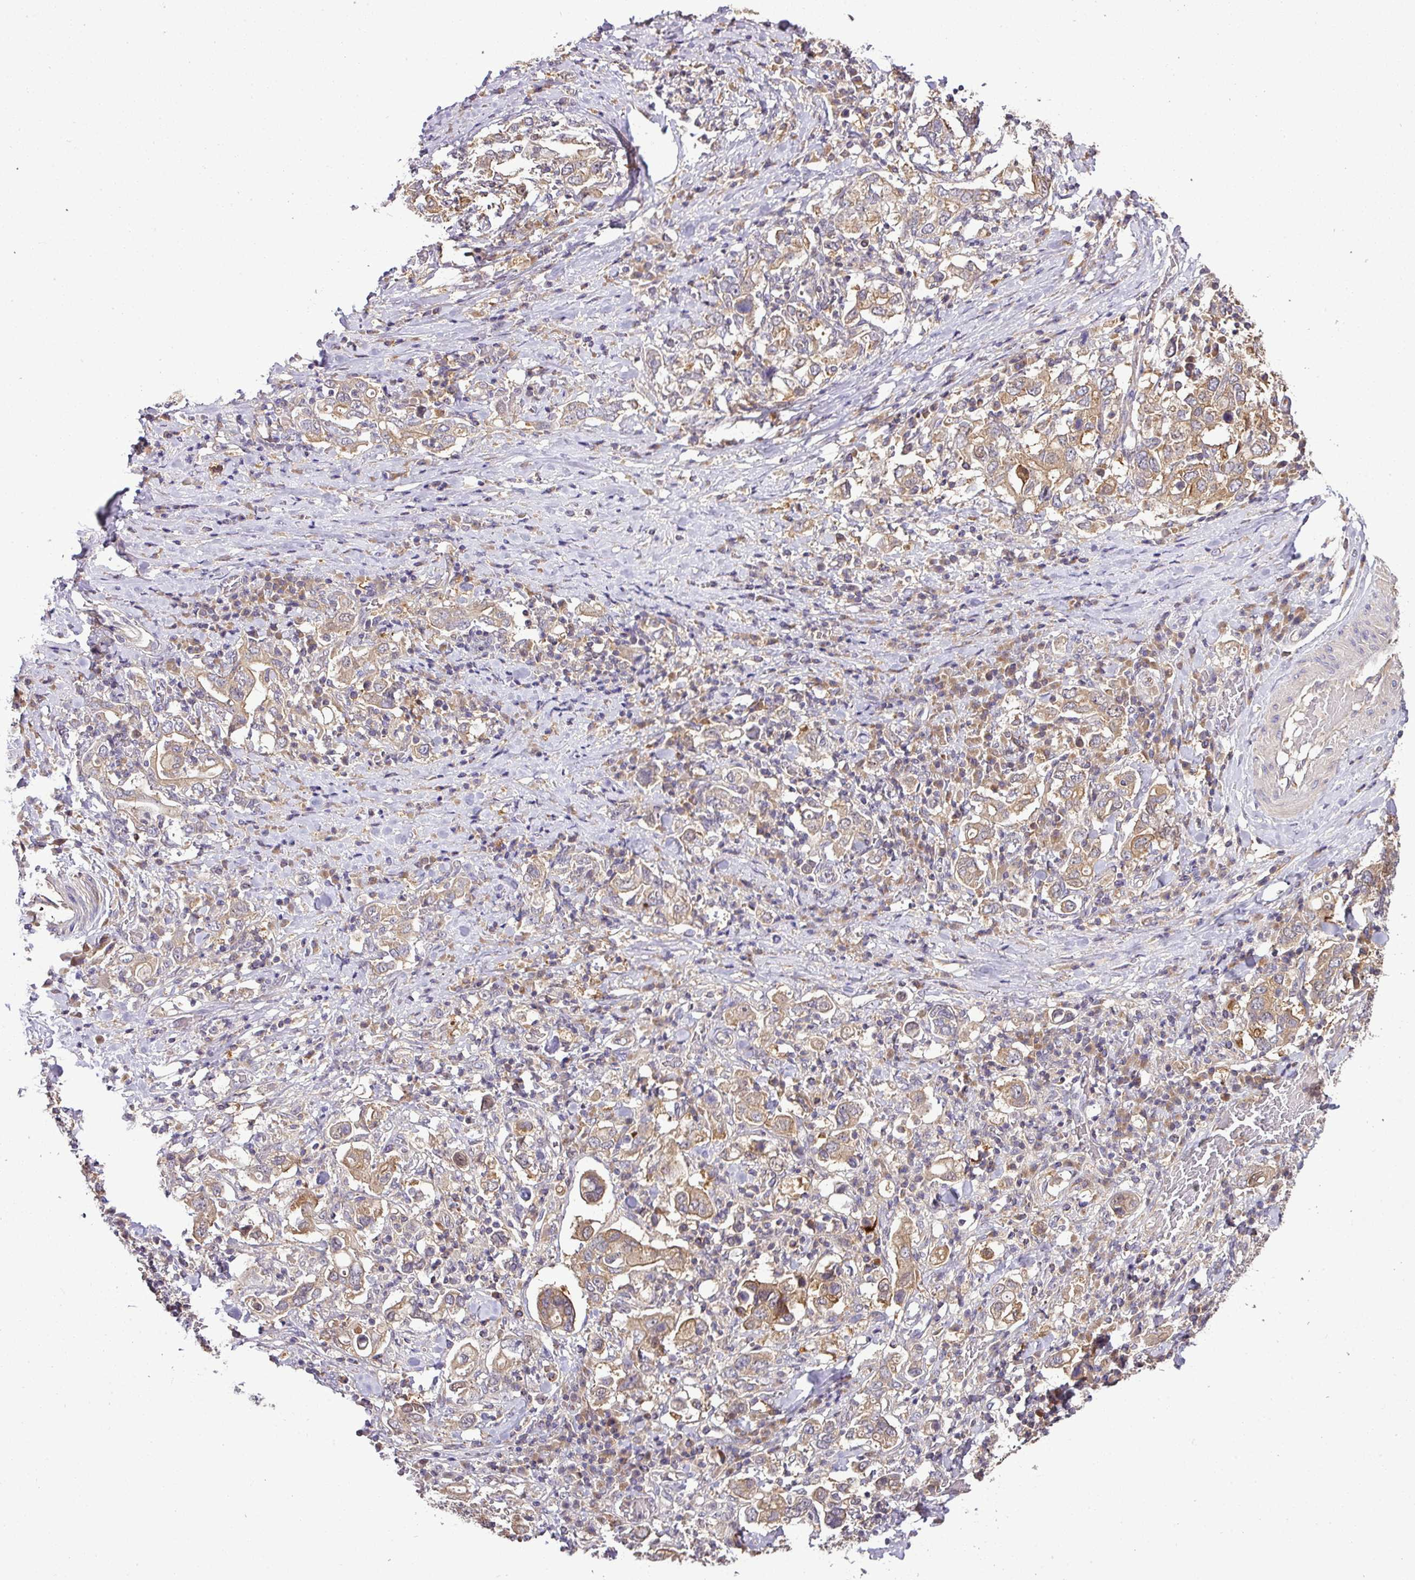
{"staining": {"intensity": "weak", "quantity": ">75%", "location": "cytoplasmic/membranous"}, "tissue": "stomach cancer", "cell_type": "Tumor cells", "image_type": "cancer", "snomed": [{"axis": "morphology", "description": "Adenocarcinoma, NOS"}, {"axis": "topography", "description": "Stomach, upper"}, {"axis": "topography", "description": "Stomach"}], "caption": "Immunohistochemistry (IHC) staining of adenocarcinoma (stomach), which displays low levels of weak cytoplasmic/membranous positivity in about >75% of tumor cells indicating weak cytoplasmic/membranous protein positivity. The staining was performed using DAB (3,3'-diaminobenzidine) (brown) for protein detection and nuclei were counterstained in hematoxylin (blue).", "gene": "TMEM107", "patient": {"sex": "male", "age": 62}}